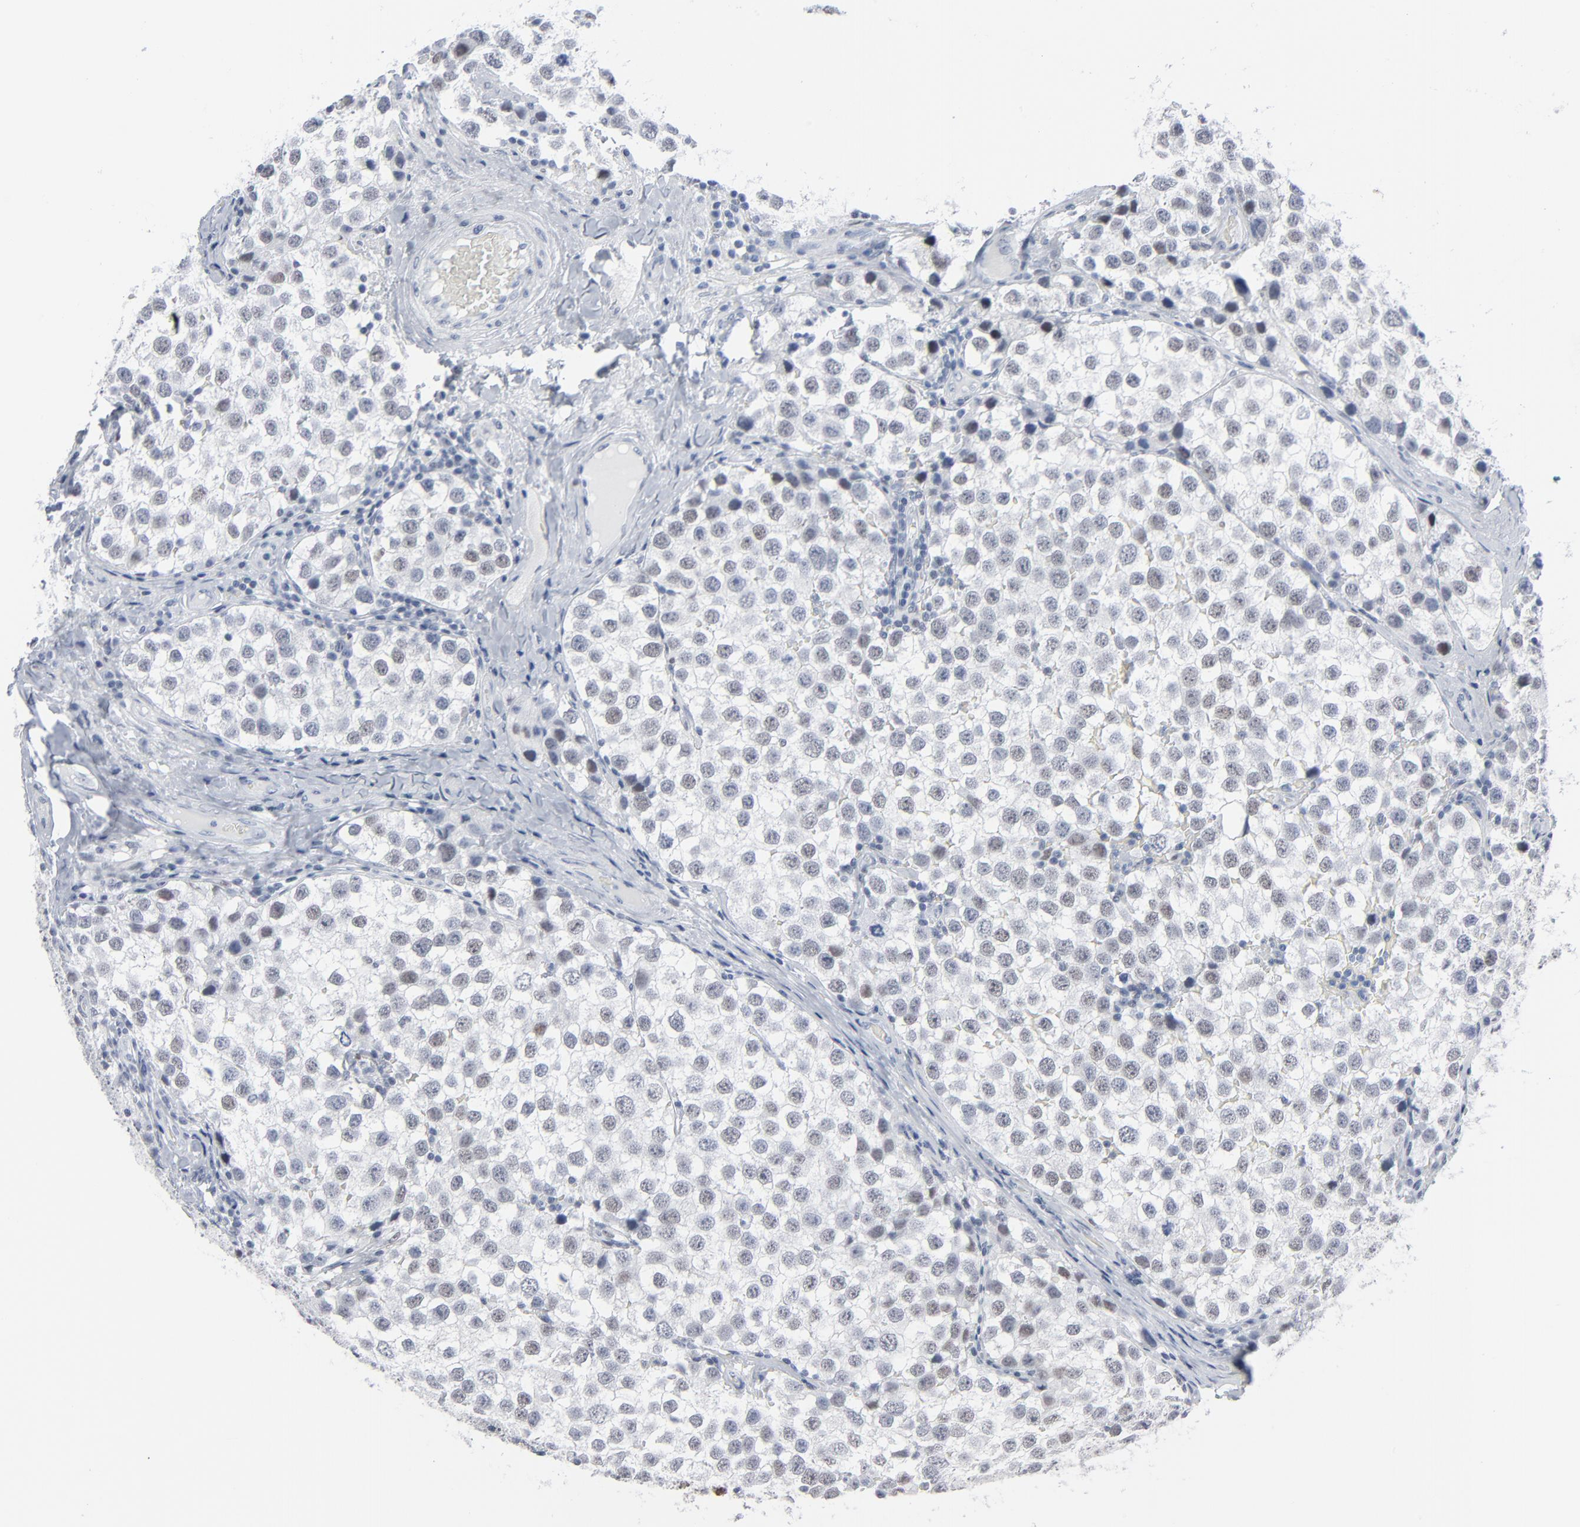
{"staining": {"intensity": "weak", "quantity": "<25%", "location": "nuclear"}, "tissue": "testis cancer", "cell_type": "Tumor cells", "image_type": "cancer", "snomed": [{"axis": "morphology", "description": "Seminoma, NOS"}, {"axis": "topography", "description": "Testis"}], "caption": "Immunohistochemistry photomicrograph of testis cancer (seminoma) stained for a protein (brown), which exhibits no staining in tumor cells.", "gene": "SIRT1", "patient": {"sex": "male", "age": 39}}